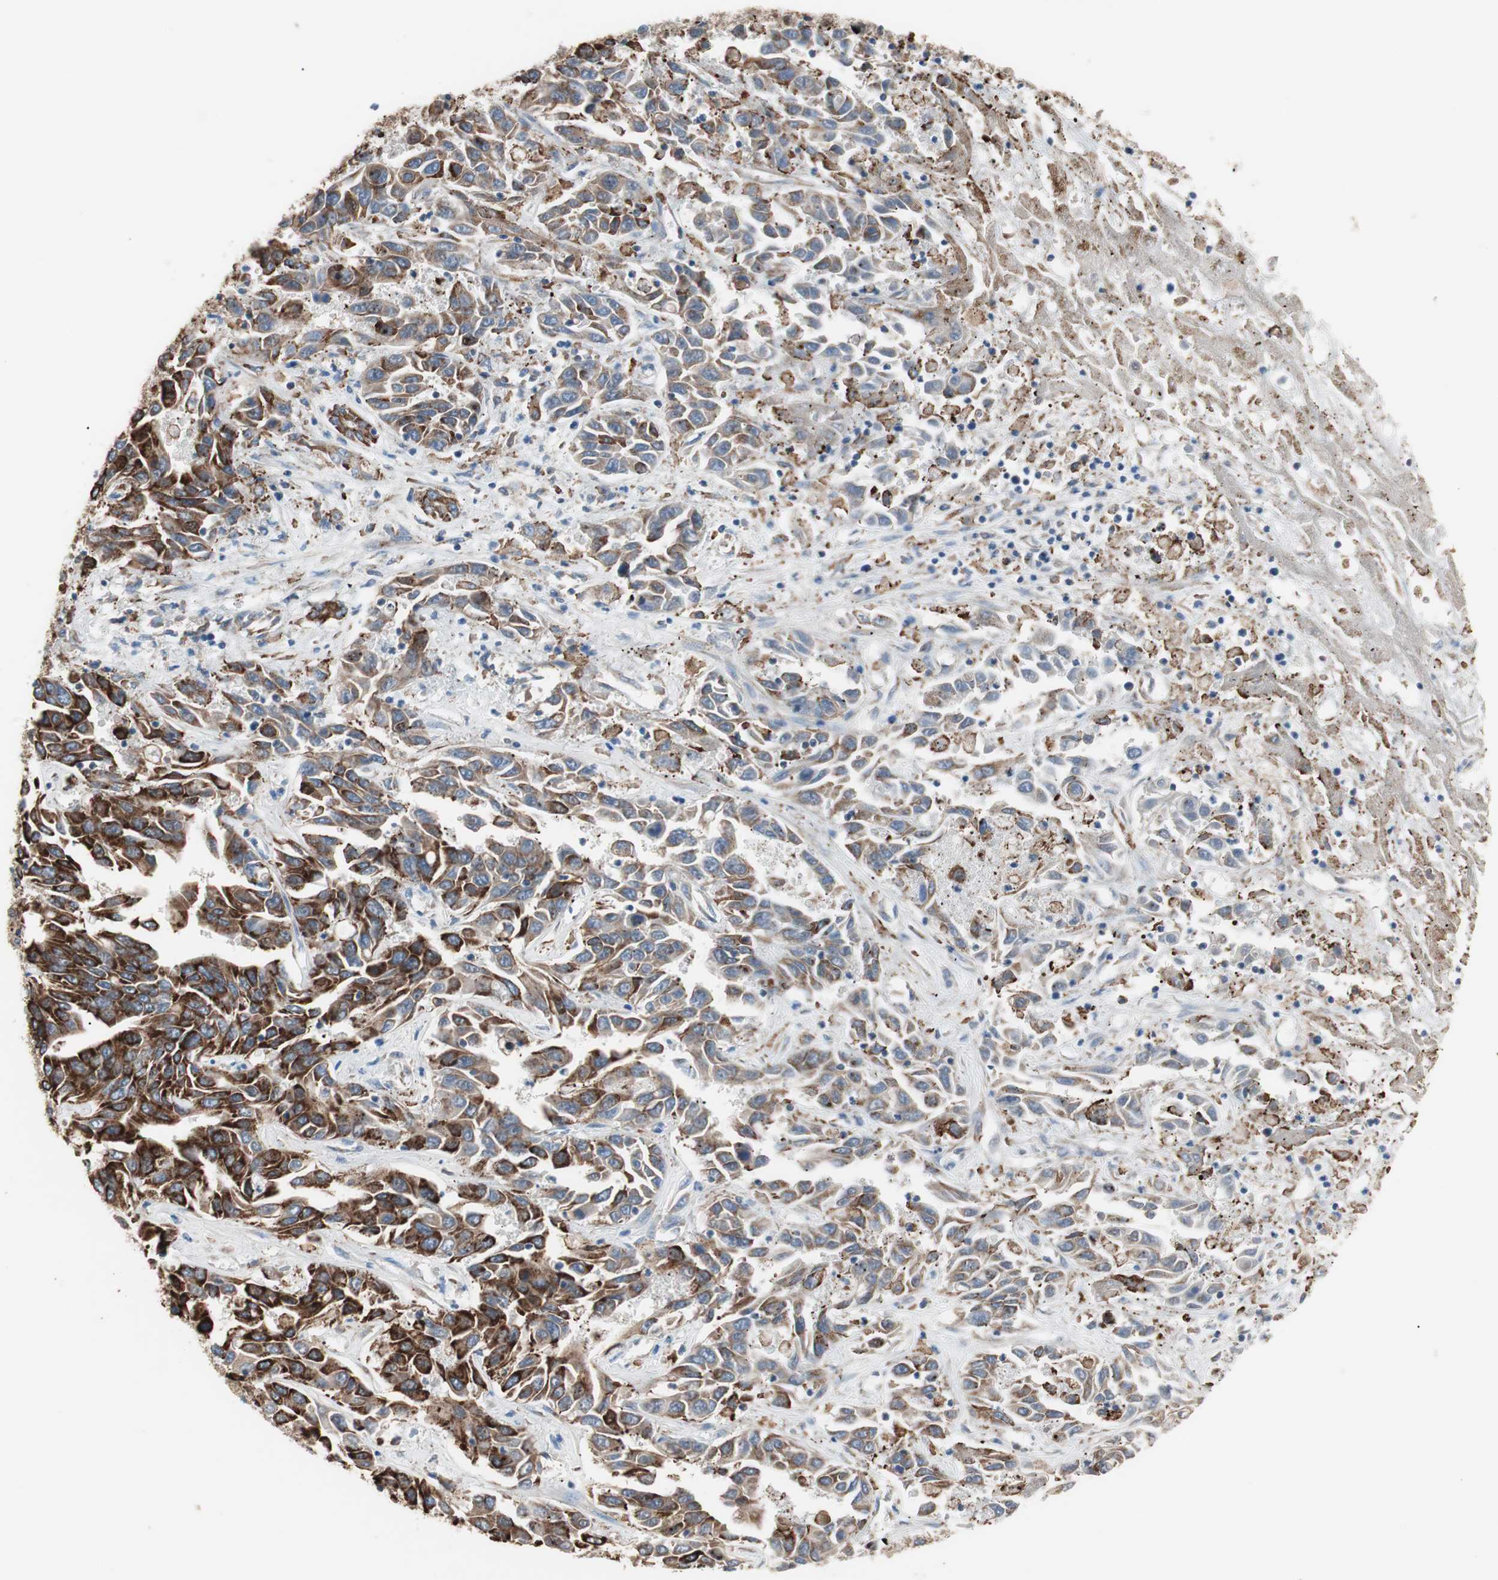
{"staining": {"intensity": "strong", "quantity": ">75%", "location": "cytoplasmic/membranous"}, "tissue": "liver cancer", "cell_type": "Tumor cells", "image_type": "cancer", "snomed": [{"axis": "morphology", "description": "Cholangiocarcinoma"}, {"axis": "topography", "description": "Liver"}], "caption": "IHC of human liver cancer displays high levels of strong cytoplasmic/membranous staining in approximately >75% of tumor cells. The protein of interest is stained brown, and the nuclei are stained in blue (DAB (3,3'-diaminobenzidine) IHC with brightfield microscopy, high magnification).", "gene": "SLC27A4", "patient": {"sex": "female", "age": 52}}